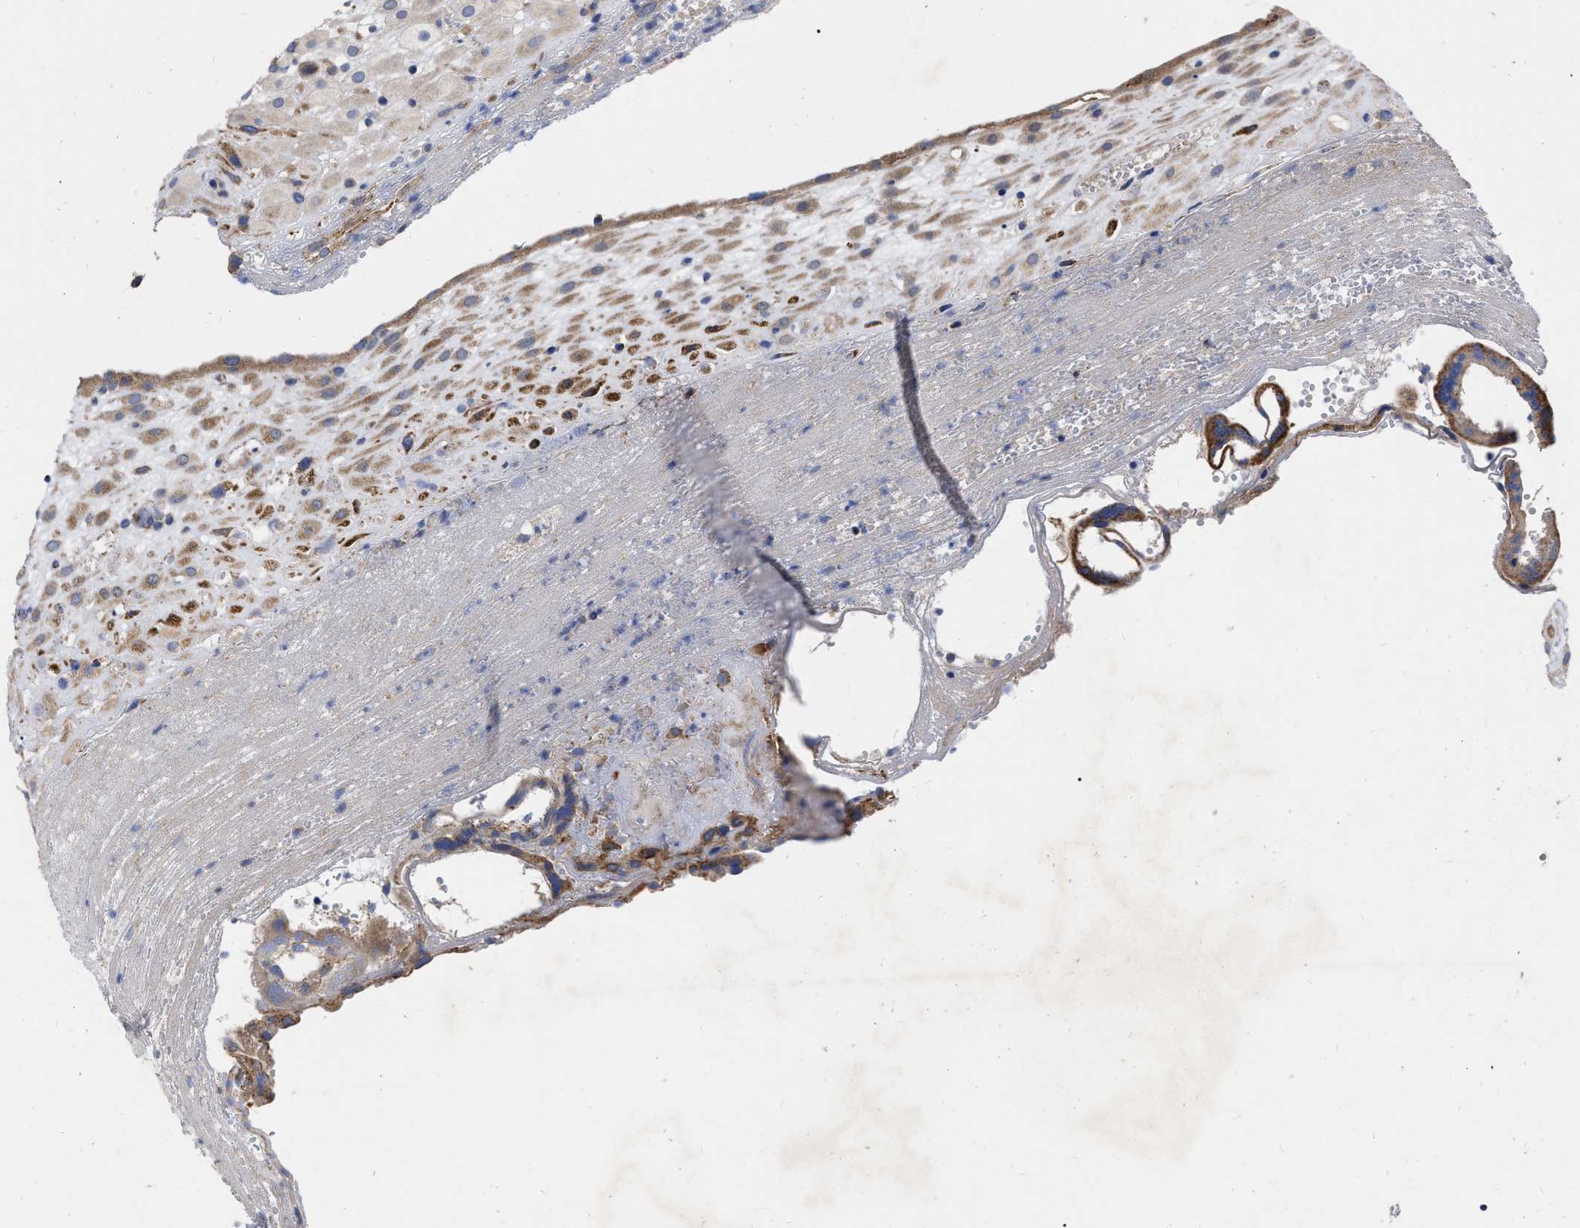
{"staining": {"intensity": "moderate", "quantity": "25%-75%", "location": "cytoplasmic/membranous"}, "tissue": "placenta", "cell_type": "Decidual cells", "image_type": "normal", "snomed": [{"axis": "morphology", "description": "Normal tissue, NOS"}, {"axis": "topography", "description": "Placenta"}], "caption": "A brown stain shows moderate cytoplasmic/membranous expression of a protein in decidual cells of benign placenta.", "gene": "CDKN2C", "patient": {"sex": "female", "age": 18}}